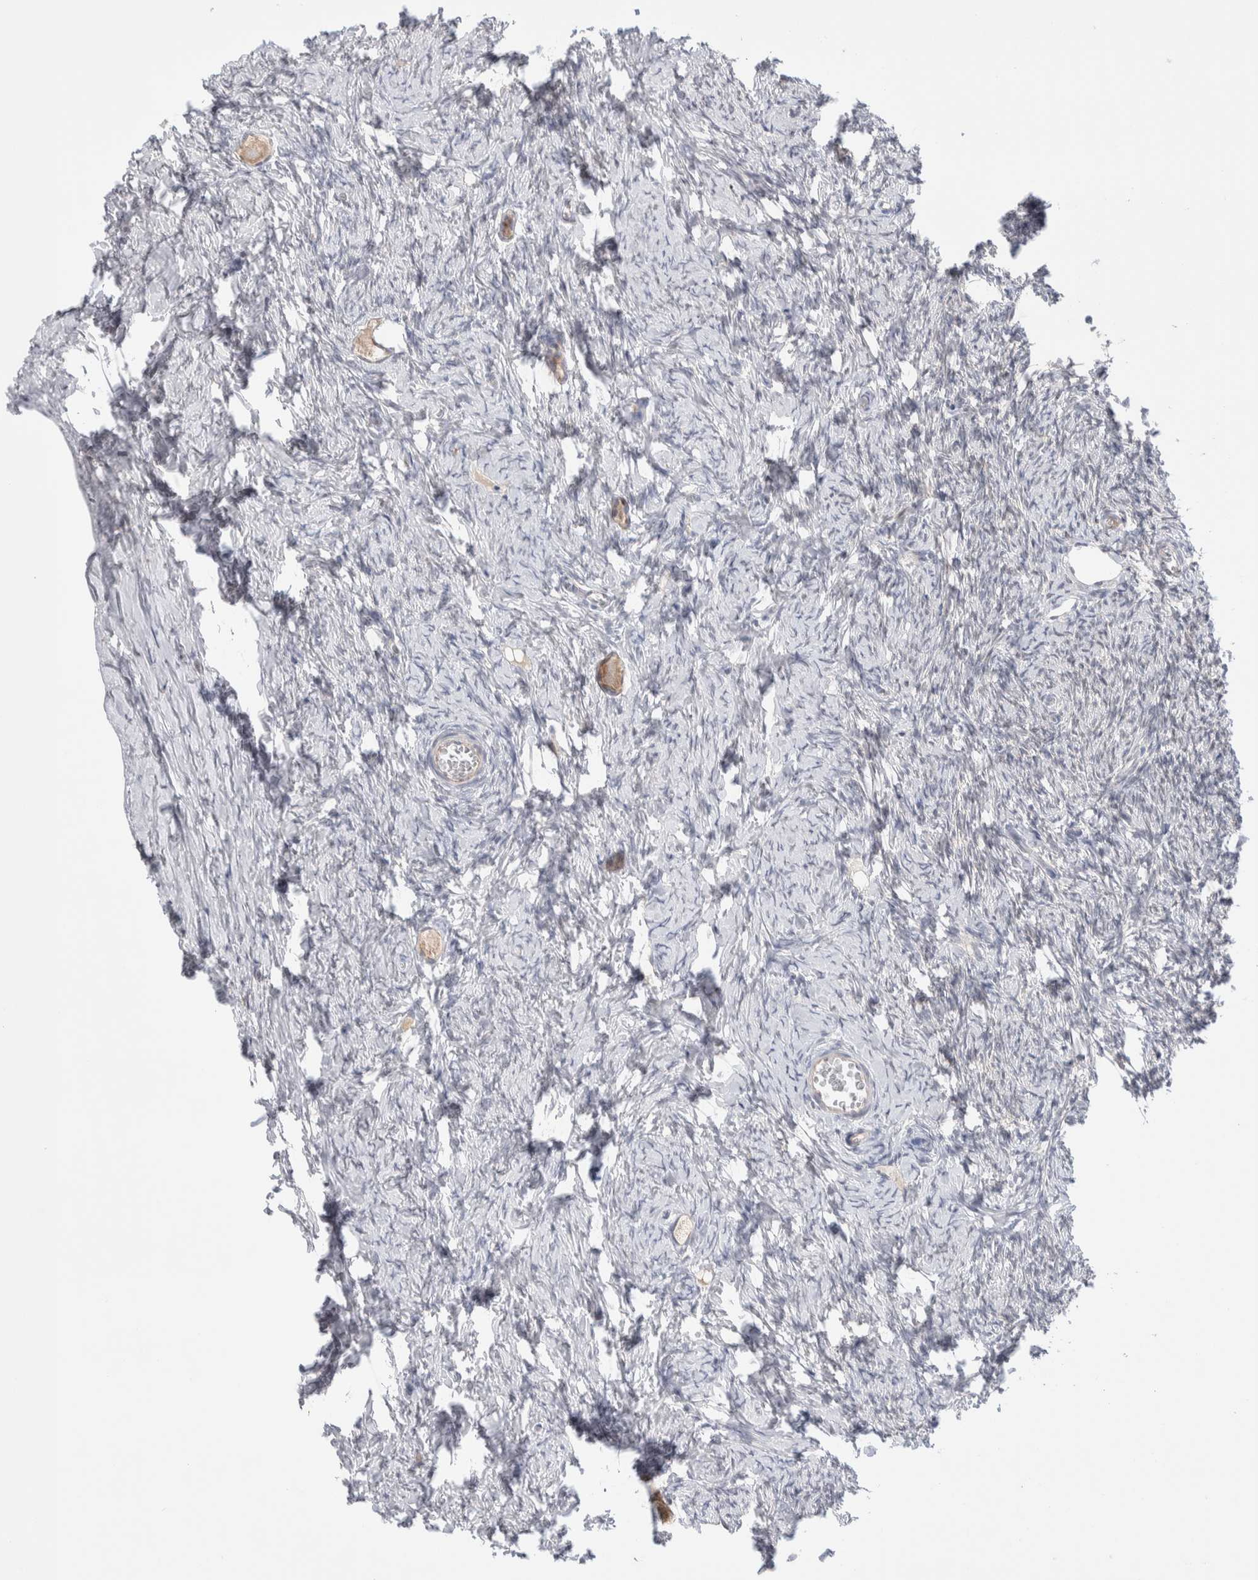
{"staining": {"intensity": "weak", "quantity": ">75%", "location": "cytoplasmic/membranous"}, "tissue": "ovary", "cell_type": "Follicle cells", "image_type": "normal", "snomed": [{"axis": "morphology", "description": "Normal tissue, NOS"}, {"axis": "topography", "description": "Ovary"}], "caption": "Follicle cells display weak cytoplasmic/membranous positivity in approximately >75% of cells in normal ovary. (DAB IHC with brightfield microscopy, high magnification).", "gene": "C1orf112", "patient": {"sex": "female", "age": 27}}